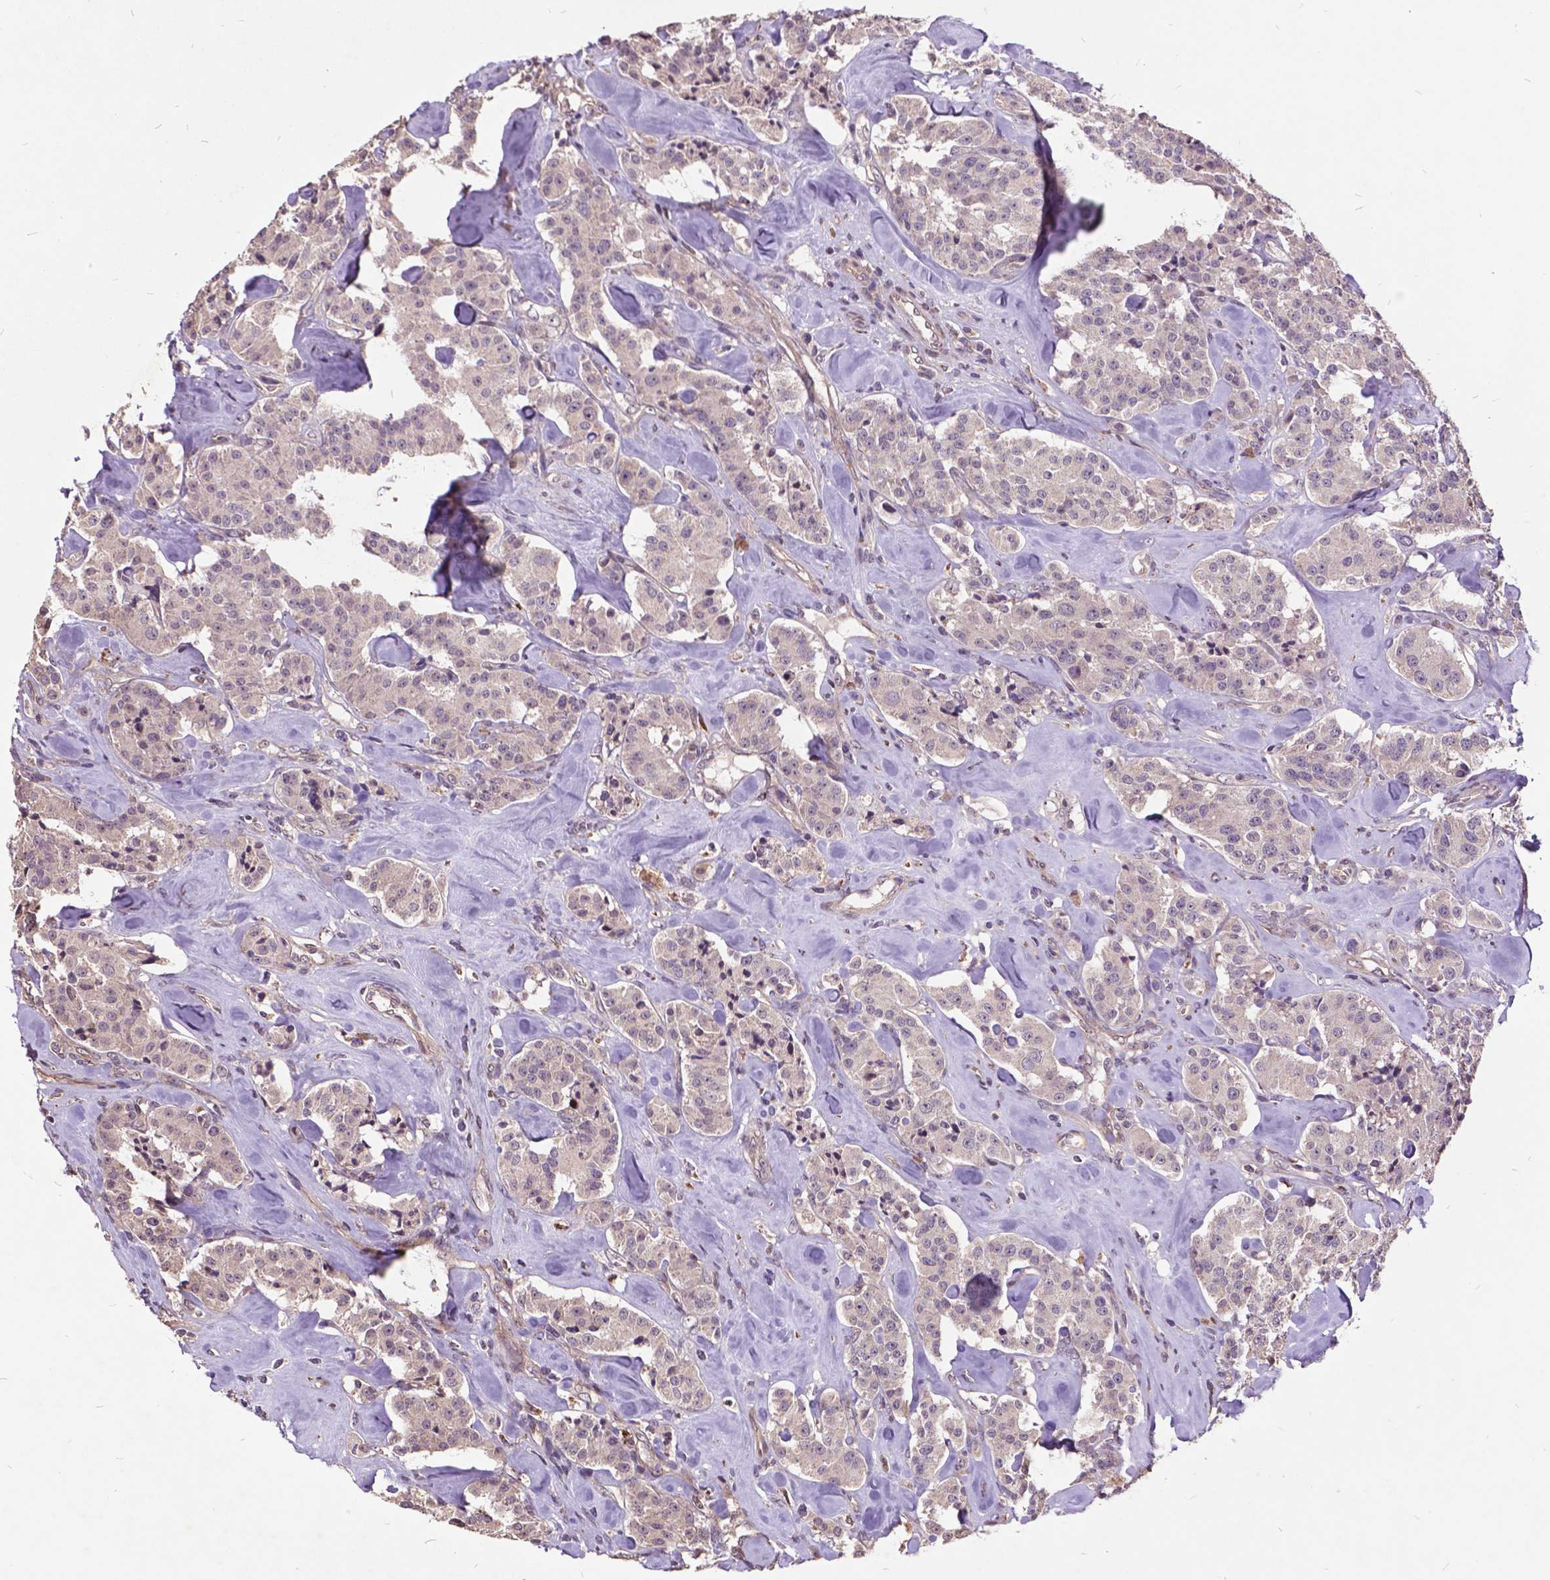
{"staining": {"intensity": "negative", "quantity": "none", "location": "none"}, "tissue": "carcinoid", "cell_type": "Tumor cells", "image_type": "cancer", "snomed": [{"axis": "morphology", "description": "Carcinoid, malignant, NOS"}, {"axis": "topography", "description": "Pancreas"}], "caption": "The photomicrograph demonstrates no staining of tumor cells in carcinoid. The staining was performed using DAB (3,3'-diaminobenzidine) to visualize the protein expression in brown, while the nuclei were stained in blue with hematoxylin (Magnification: 20x).", "gene": "AP1S3", "patient": {"sex": "male", "age": 41}}